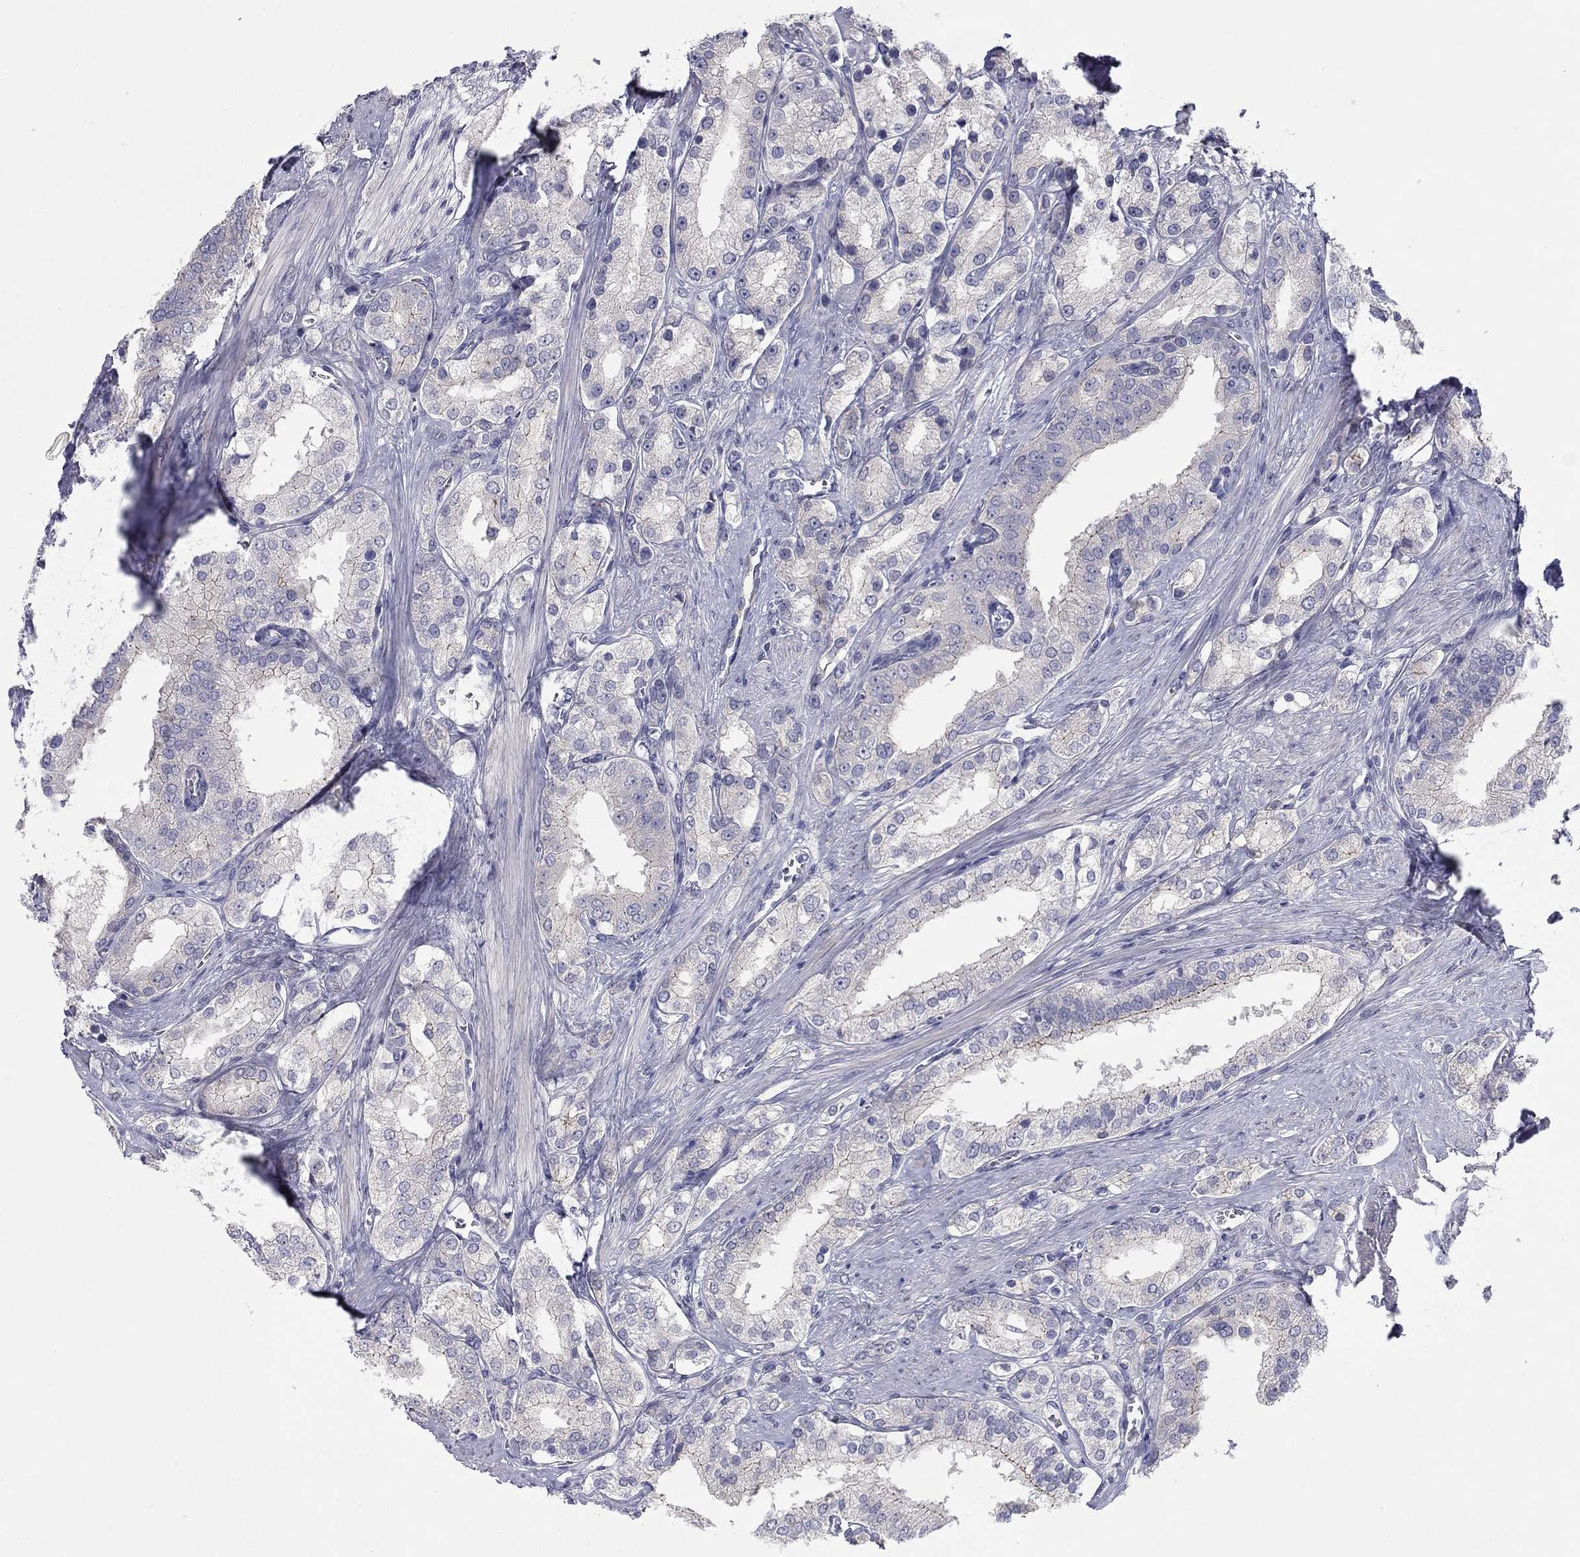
{"staining": {"intensity": "negative", "quantity": "none", "location": "none"}, "tissue": "prostate cancer", "cell_type": "Tumor cells", "image_type": "cancer", "snomed": [{"axis": "morphology", "description": "Adenocarcinoma, NOS"}, {"axis": "topography", "description": "Prostate and seminal vesicle, NOS"}, {"axis": "topography", "description": "Prostate"}], "caption": "Immunohistochemical staining of prostate cancer shows no significant staining in tumor cells.", "gene": "CNTNAP4", "patient": {"sex": "male", "age": 67}}